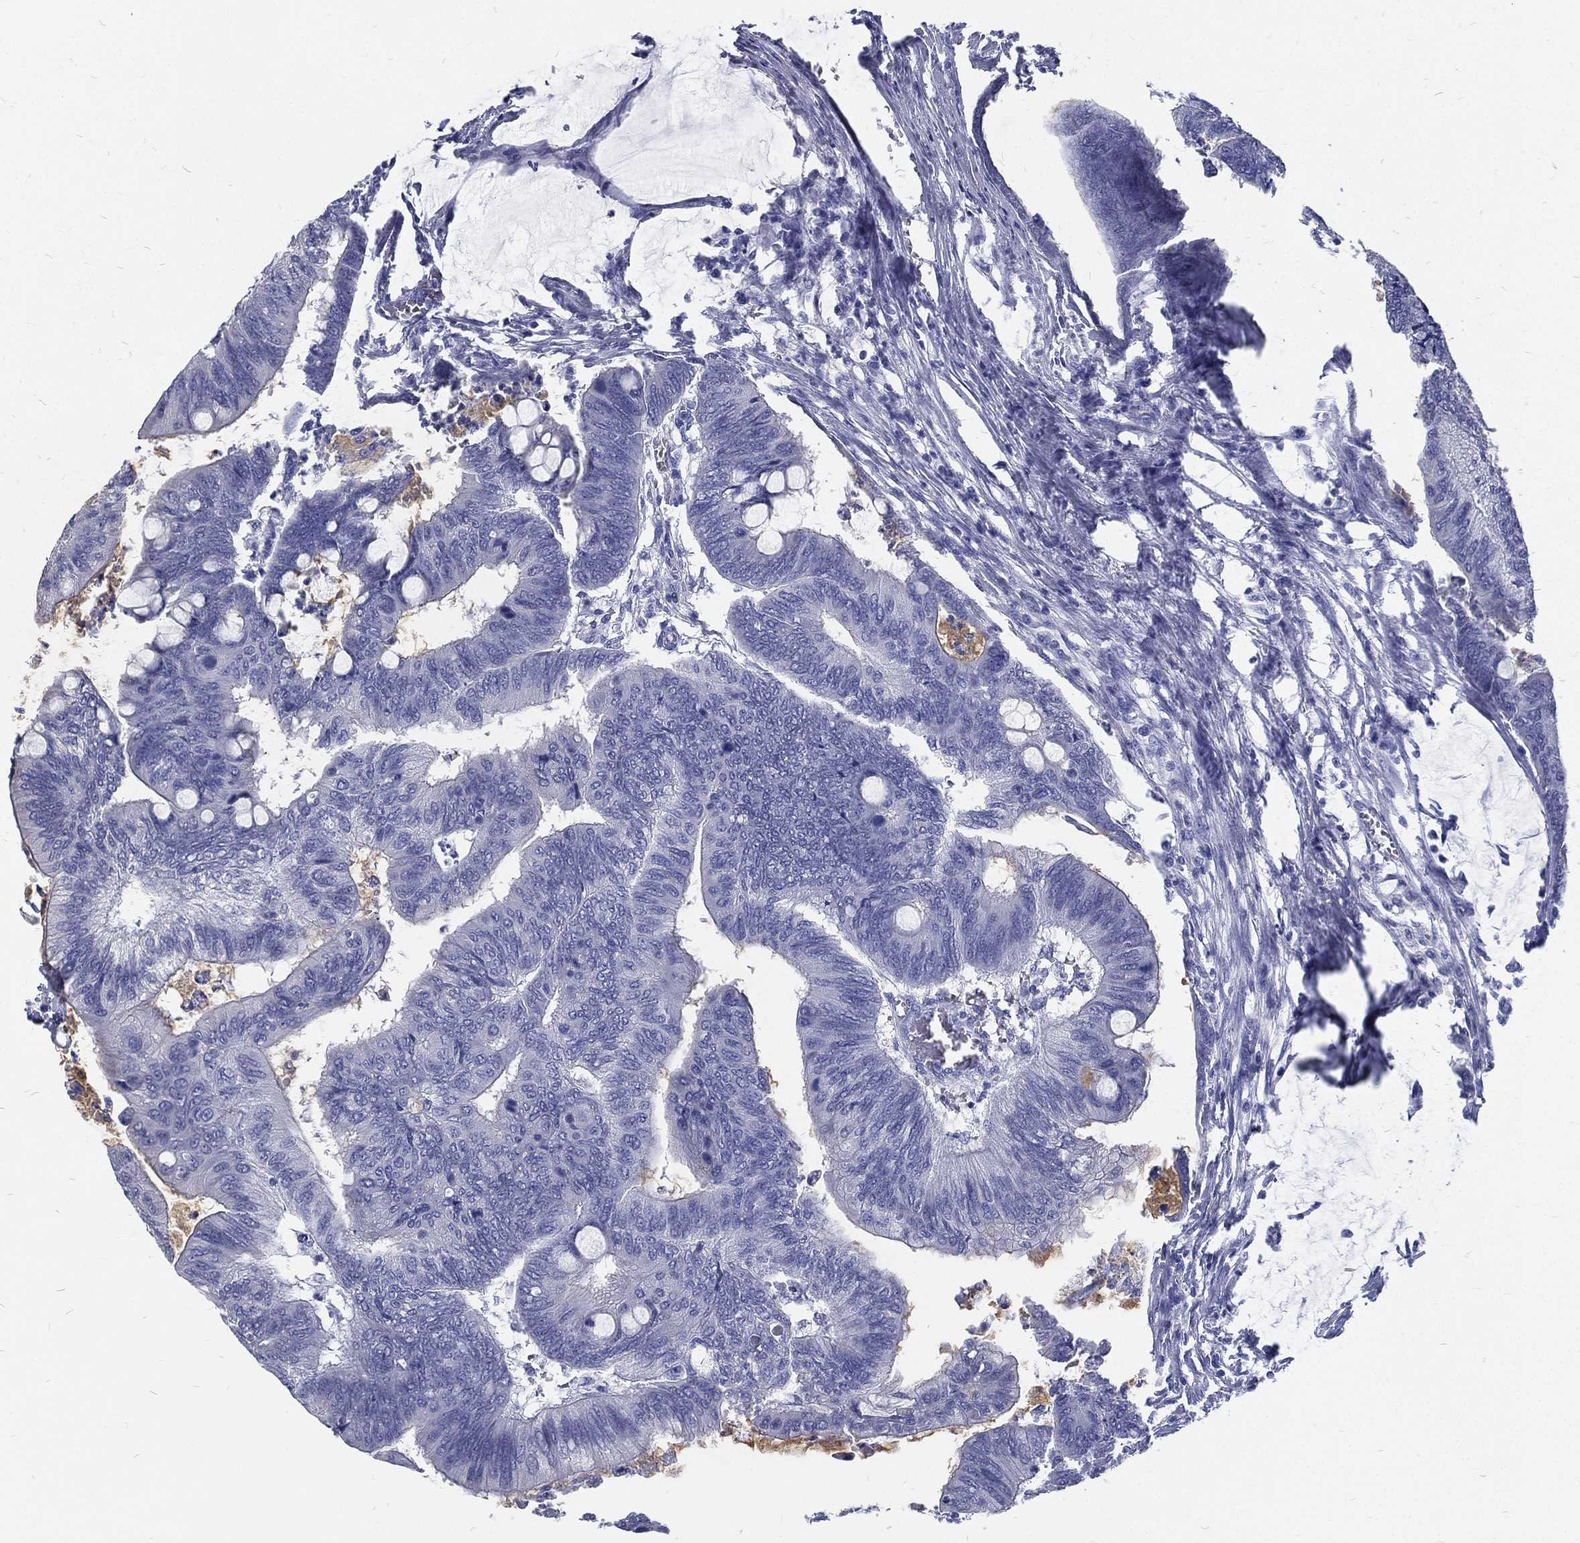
{"staining": {"intensity": "negative", "quantity": "none", "location": "none"}, "tissue": "colorectal cancer", "cell_type": "Tumor cells", "image_type": "cancer", "snomed": [{"axis": "morphology", "description": "Normal tissue, NOS"}, {"axis": "morphology", "description": "Adenocarcinoma, NOS"}, {"axis": "topography", "description": "Rectum"}, {"axis": "topography", "description": "Peripheral nerve tissue"}], "caption": "An immunohistochemistry (IHC) image of colorectal cancer is shown. There is no staining in tumor cells of colorectal cancer.", "gene": "RSPH4A", "patient": {"sex": "male", "age": 92}}